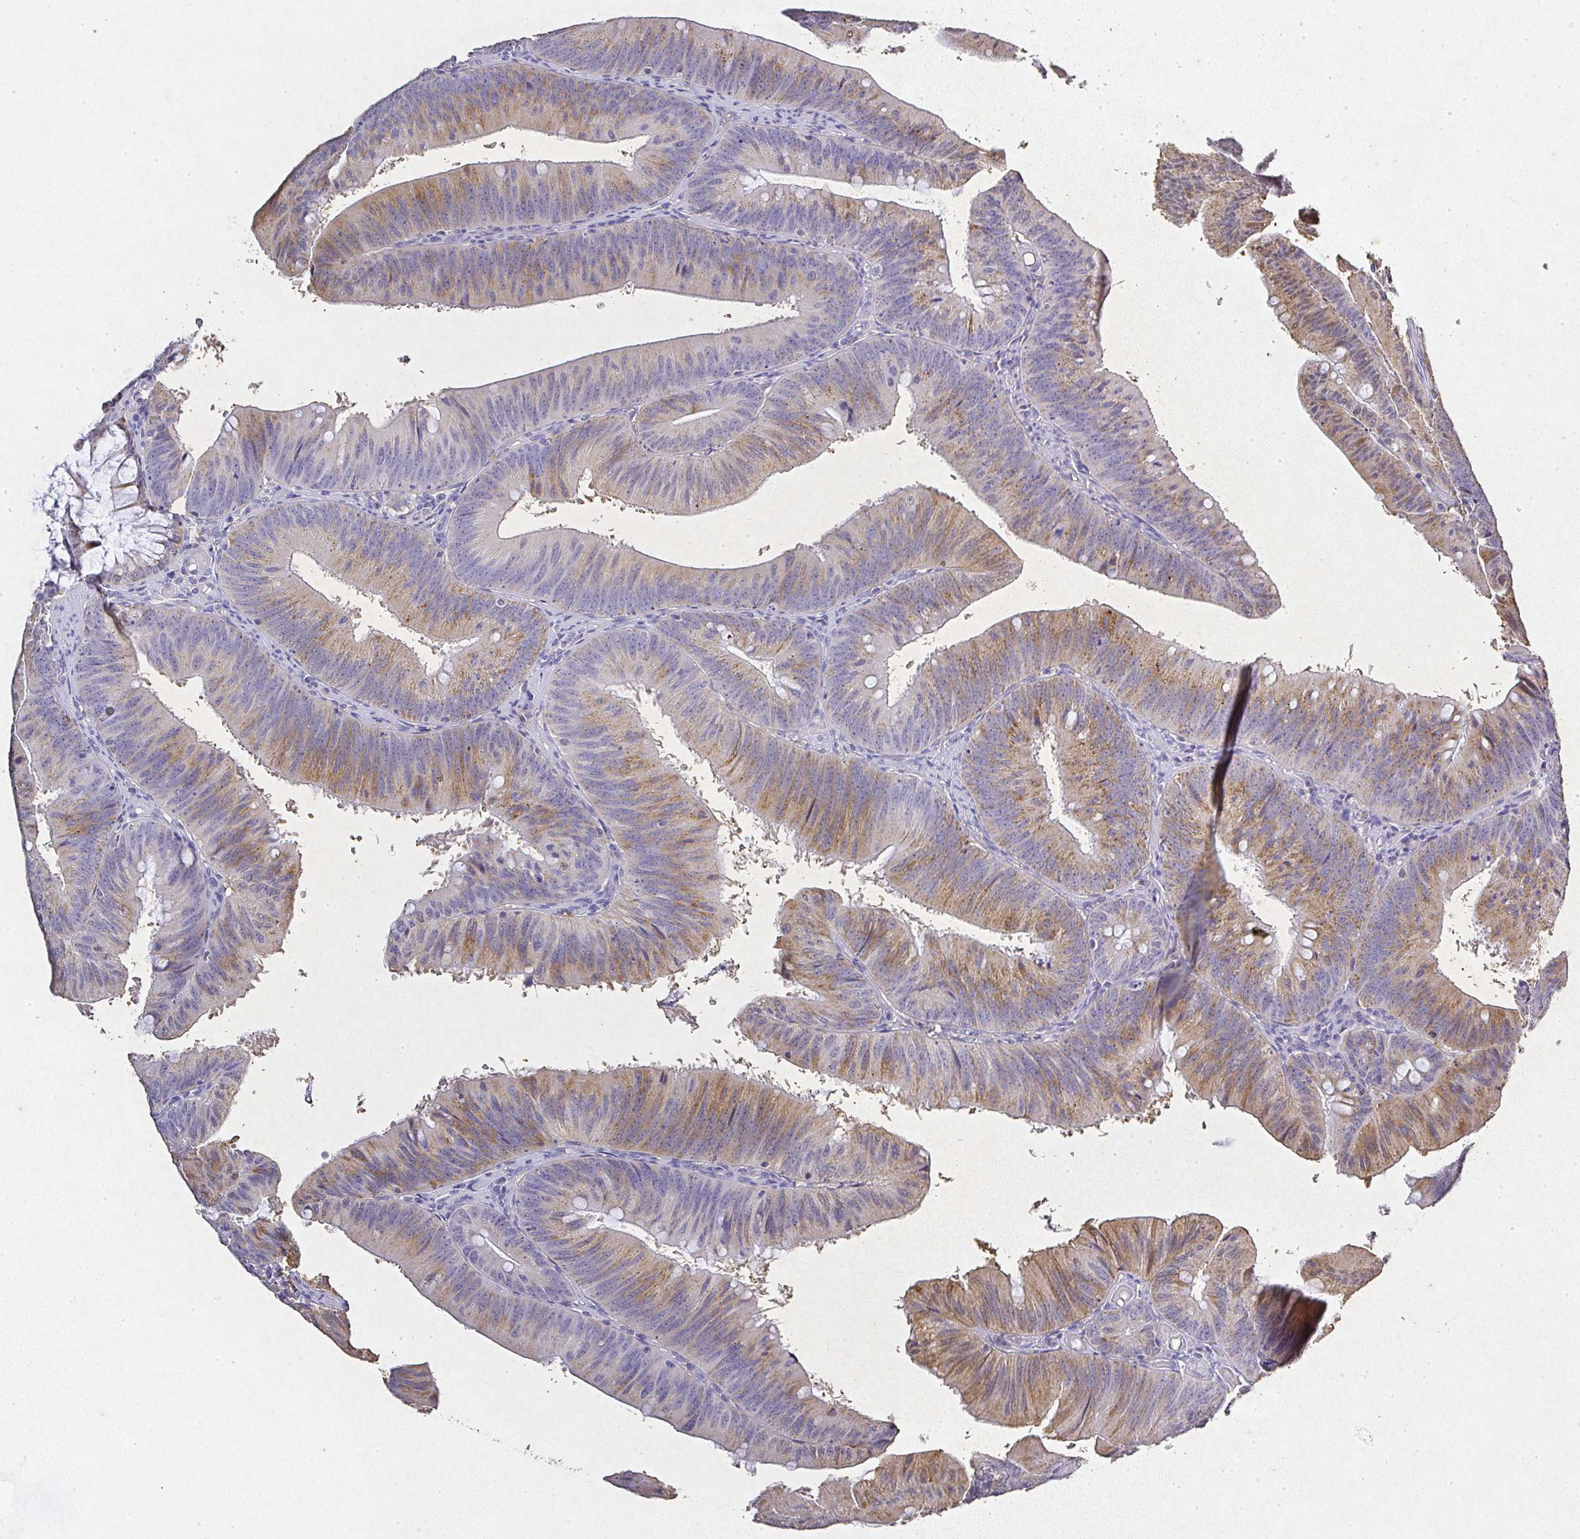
{"staining": {"intensity": "moderate", "quantity": "25%-75%", "location": "cytoplasmic/membranous"}, "tissue": "colorectal cancer", "cell_type": "Tumor cells", "image_type": "cancer", "snomed": [{"axis": "morphology", "description": "Adenocarcinoma, NOS"}, {"axis": "topography", "description": "Colon"}], "caption": "A brown stain labels moderate cytoplasmic/membranous positivity of a protein in human colorectal cancer tumor cells. (DAB (3,3'-diaminobenzidine) IHC with brightfield microscopy, high magnification).", "gene": "RPS2", "patient": {"sex": "male", "age": 84}}